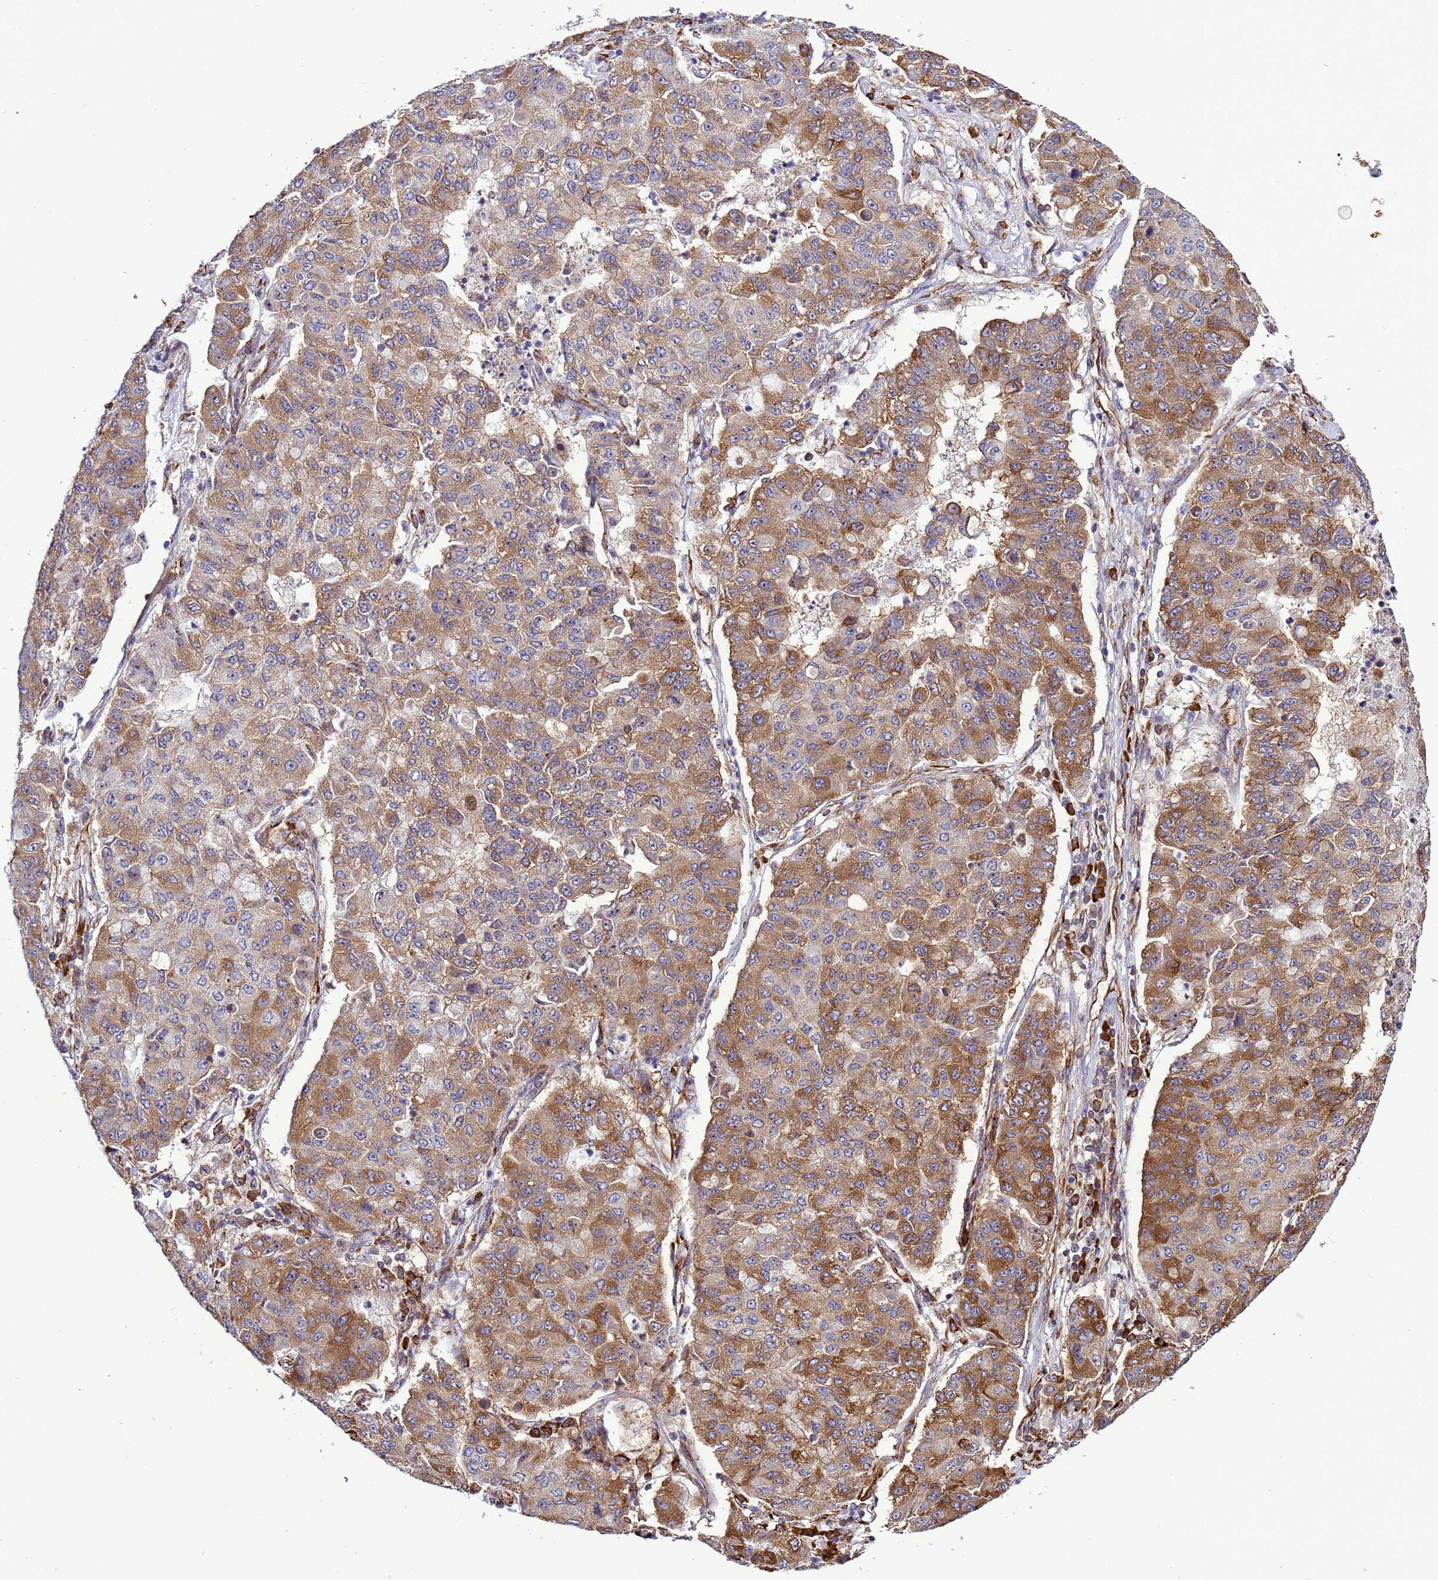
{"staining": {"intensity": "moderate", "quantity": "25%-75%", "location": "cytoplasmic/membranous"}, "tissue": "lung cancer", "cell_type": "Tumor cells", "image_type": "cancer", "snomed": [{"axis": "morphology", "description": "Squamous cell carcinoma, NOS"}, {"axis": "topography", "description": "Lung"}], "caption": "Lung cancer (squamous cell carcinoma) stained with DAB (3,3'-diaminobenzidine) immunohistochemistry displays medium levels of moderate cytoplasmic/membranous positivity in about 25%-75% of tumor cells.", "gene": "NOL8", "patient": {"sex": "male", "age": 74}}